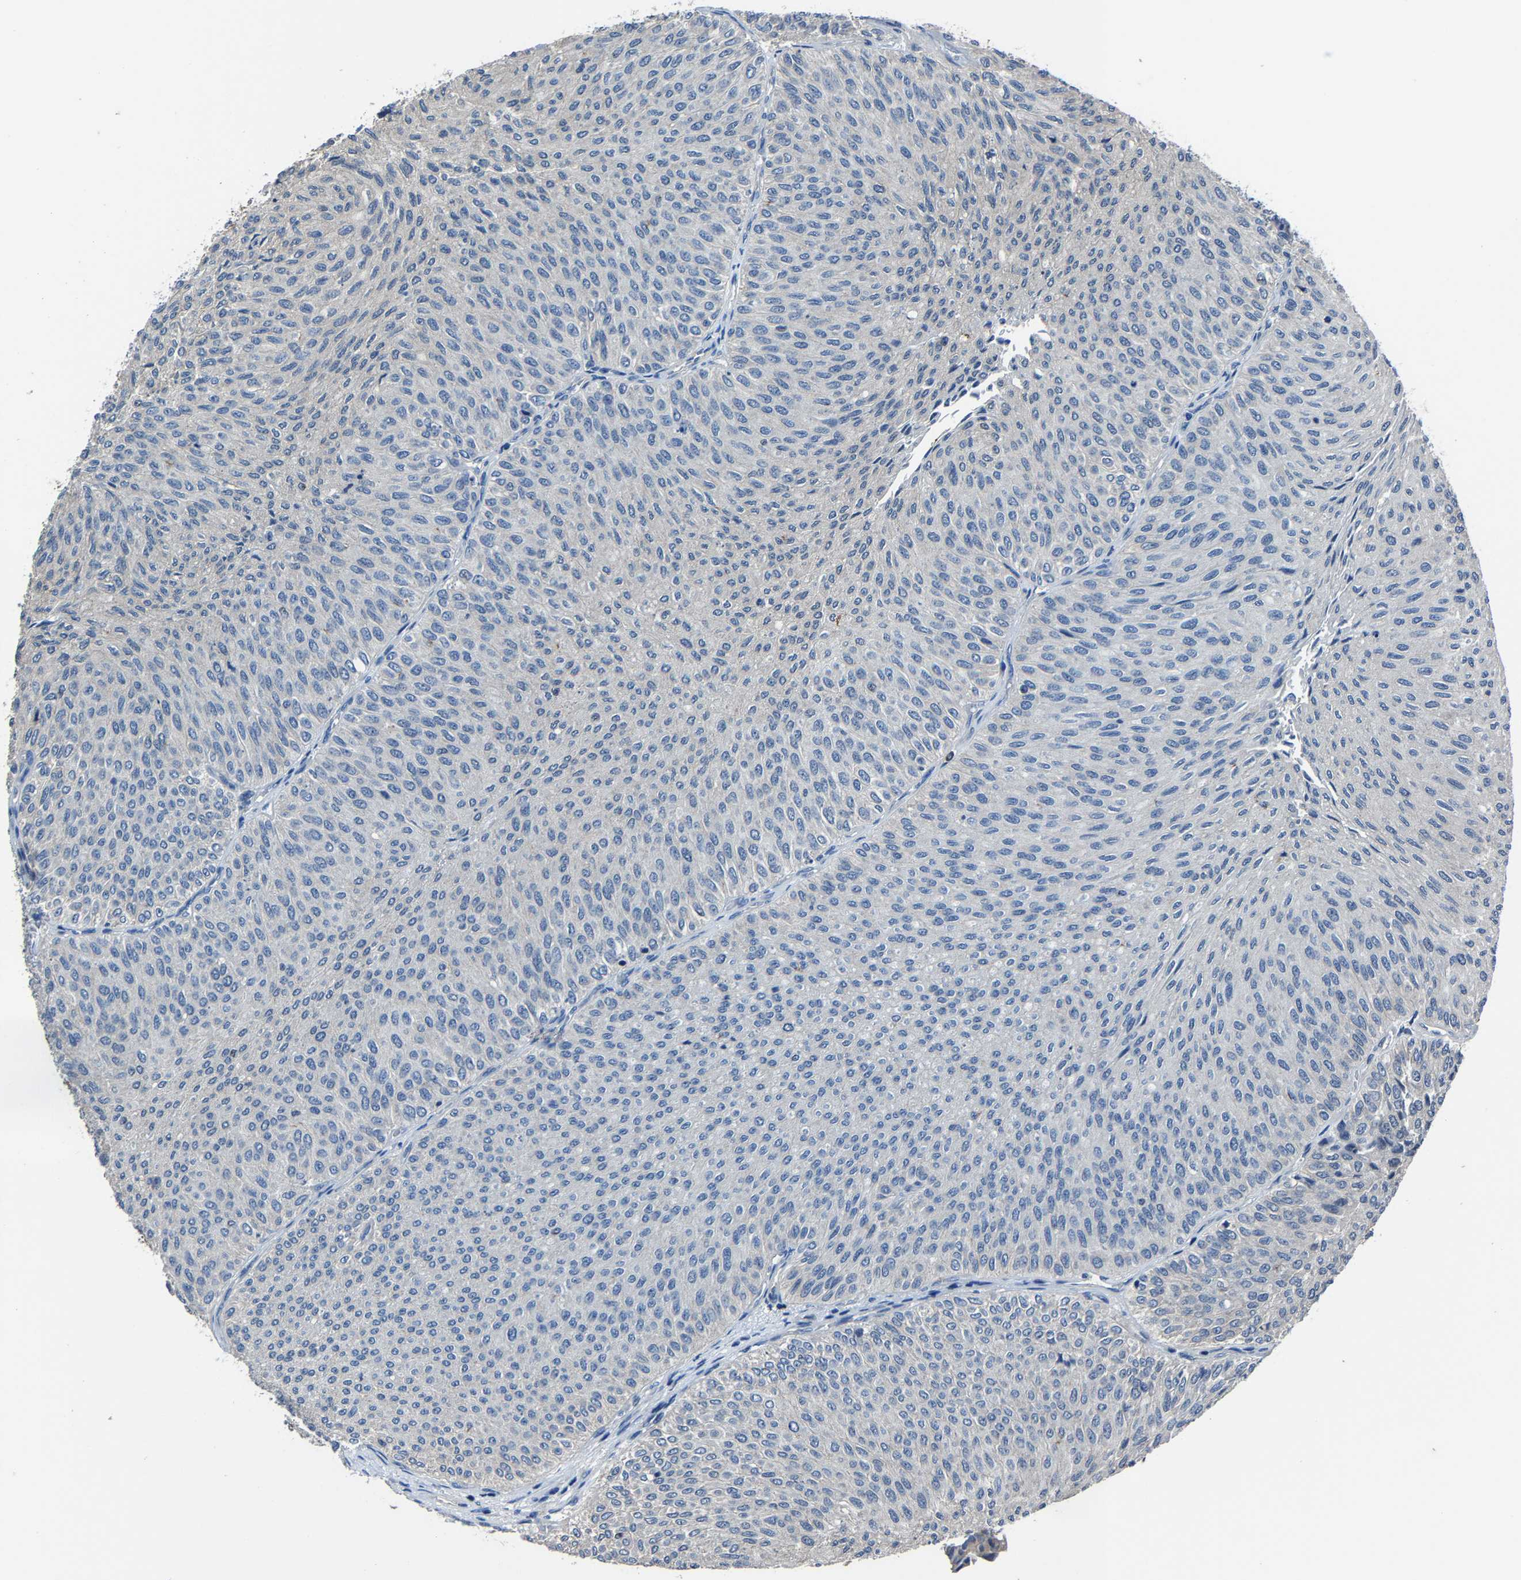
{"staining": {"intensity": "negative", "quantity": "none", "location": "none"}, "tissue": "urothelial cancer", "cell_type": "Tumor cells", "image_type": "cancer", "snomed": [{"axis": "morphology", "description": "Urothelial carcinoma, Low grade"}, {"axis": "topography", "description": "Urinary bladder"}], "caption": "Protein analysis of urothelial cancer exhibits no significant staining in tumor cells.", "gene": "STRBP", "patient": {"sex": "male", "age": 78}}